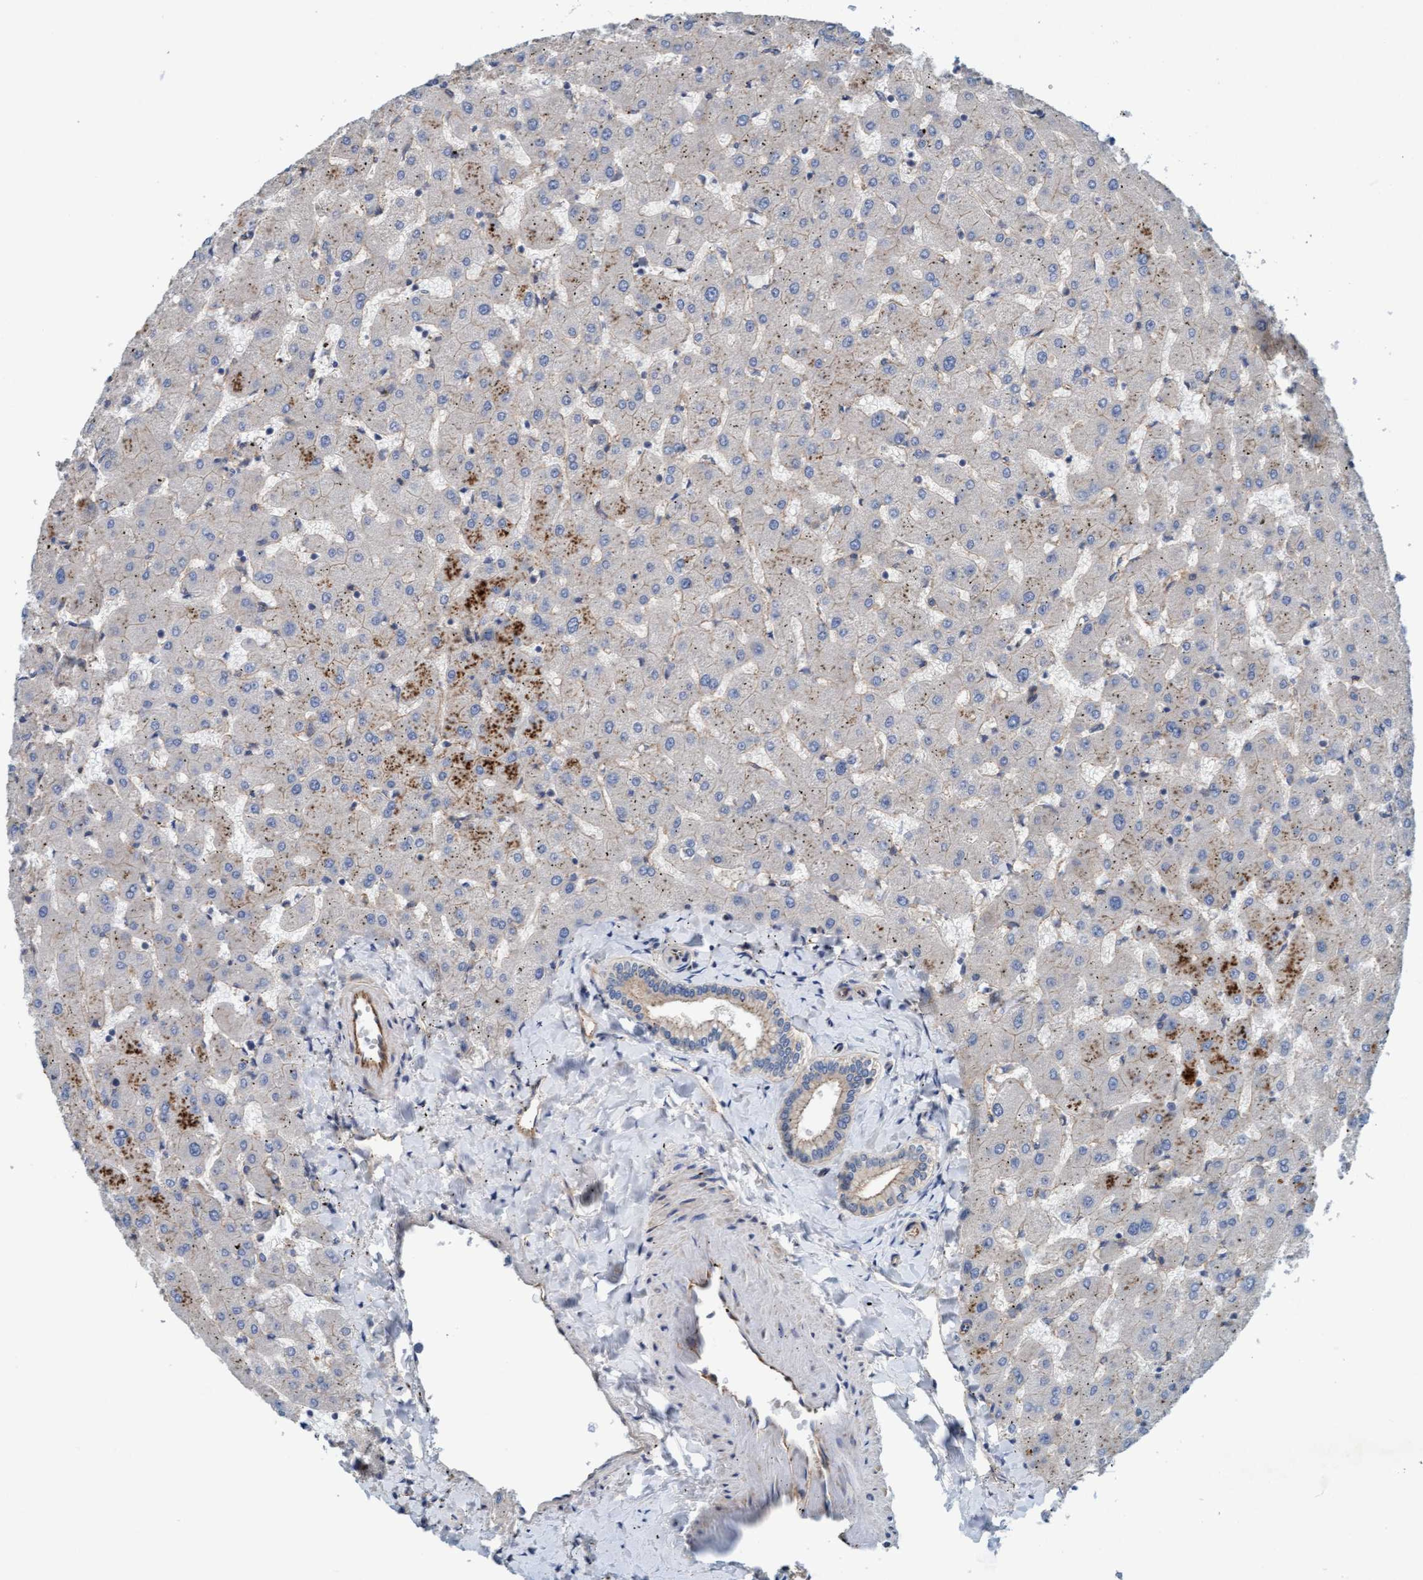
{"staining": {"intensity": "weak", "quantity": "25%-75%", "location": "cytoplasmic/membranous"}, "tissue": "liver", "cell_type": "Cholangiocytes", "image_type": "normal", "snomed": [{"axis": "morphology", "description": "Normal tissue, NOS"}, {"axis": "topography", "description": "Liver"}], "caption": "This is a micrograph of IHC staining of unremarkable liver, which shows weak positivity in the cytoplasmic/membranous of cholangiocytes.", "gene": "STXBP4", "patient": {"sex": "female", "age": 63}}